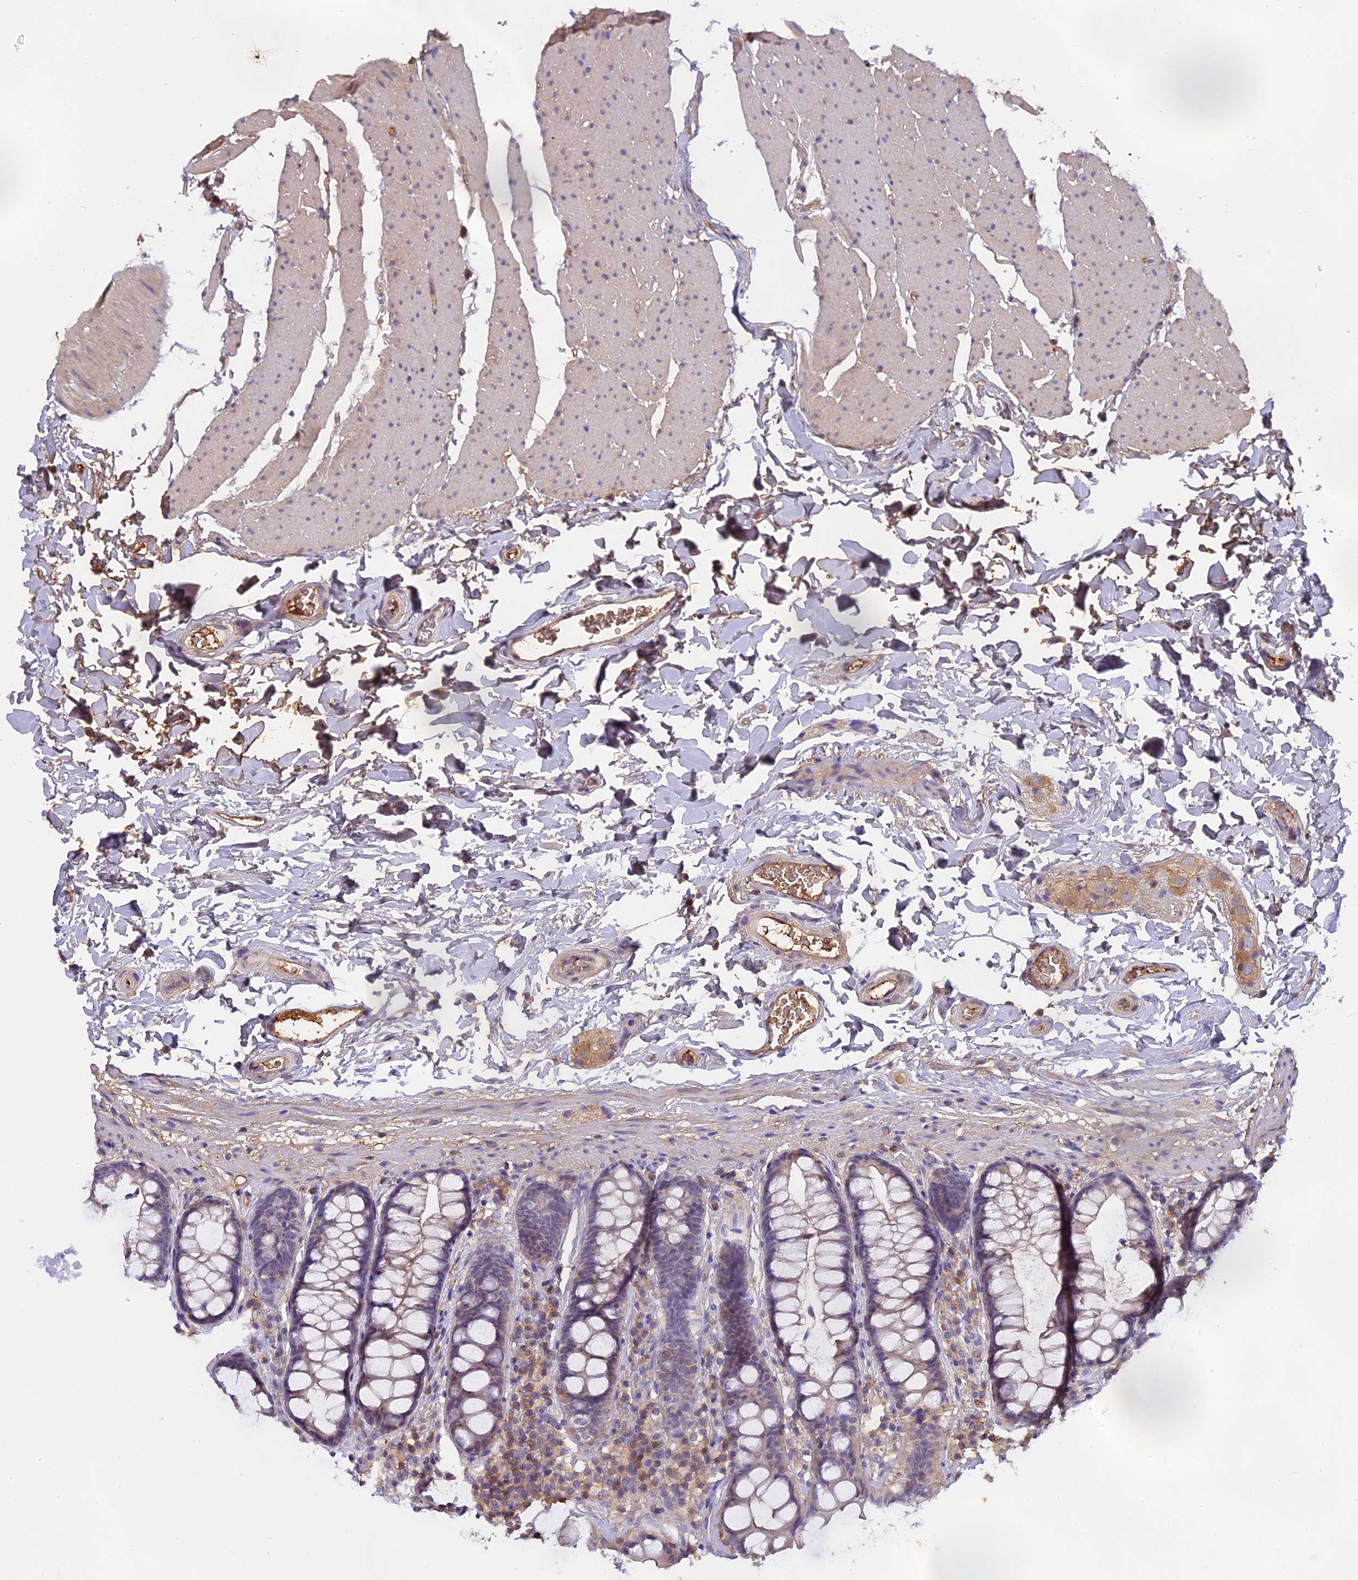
{"staining": {"intensity": "weak", "quantity": ">75%", "location": "cytoplasmic/membranous"}, "tissue": "colon", "cell_type": "Endothelial cells", "image_type": "normal", "snomed": [{"axis": "morphology", "description": "Normal tissue, NOS"}, {"axis": "topography", "description": "Colon"}], "caption": "A high-resolution micrograph shows immunohistochemistry (IHC) staining of benign colon, which reveals weak cytoplasmic/membranous positivity in approximately >75% of endothelial cells. (DAB = brown stain, brightfield microscopy at high magnification).", "gene": "CFAP119", "patient": {"sex": "female", "age": 80}}